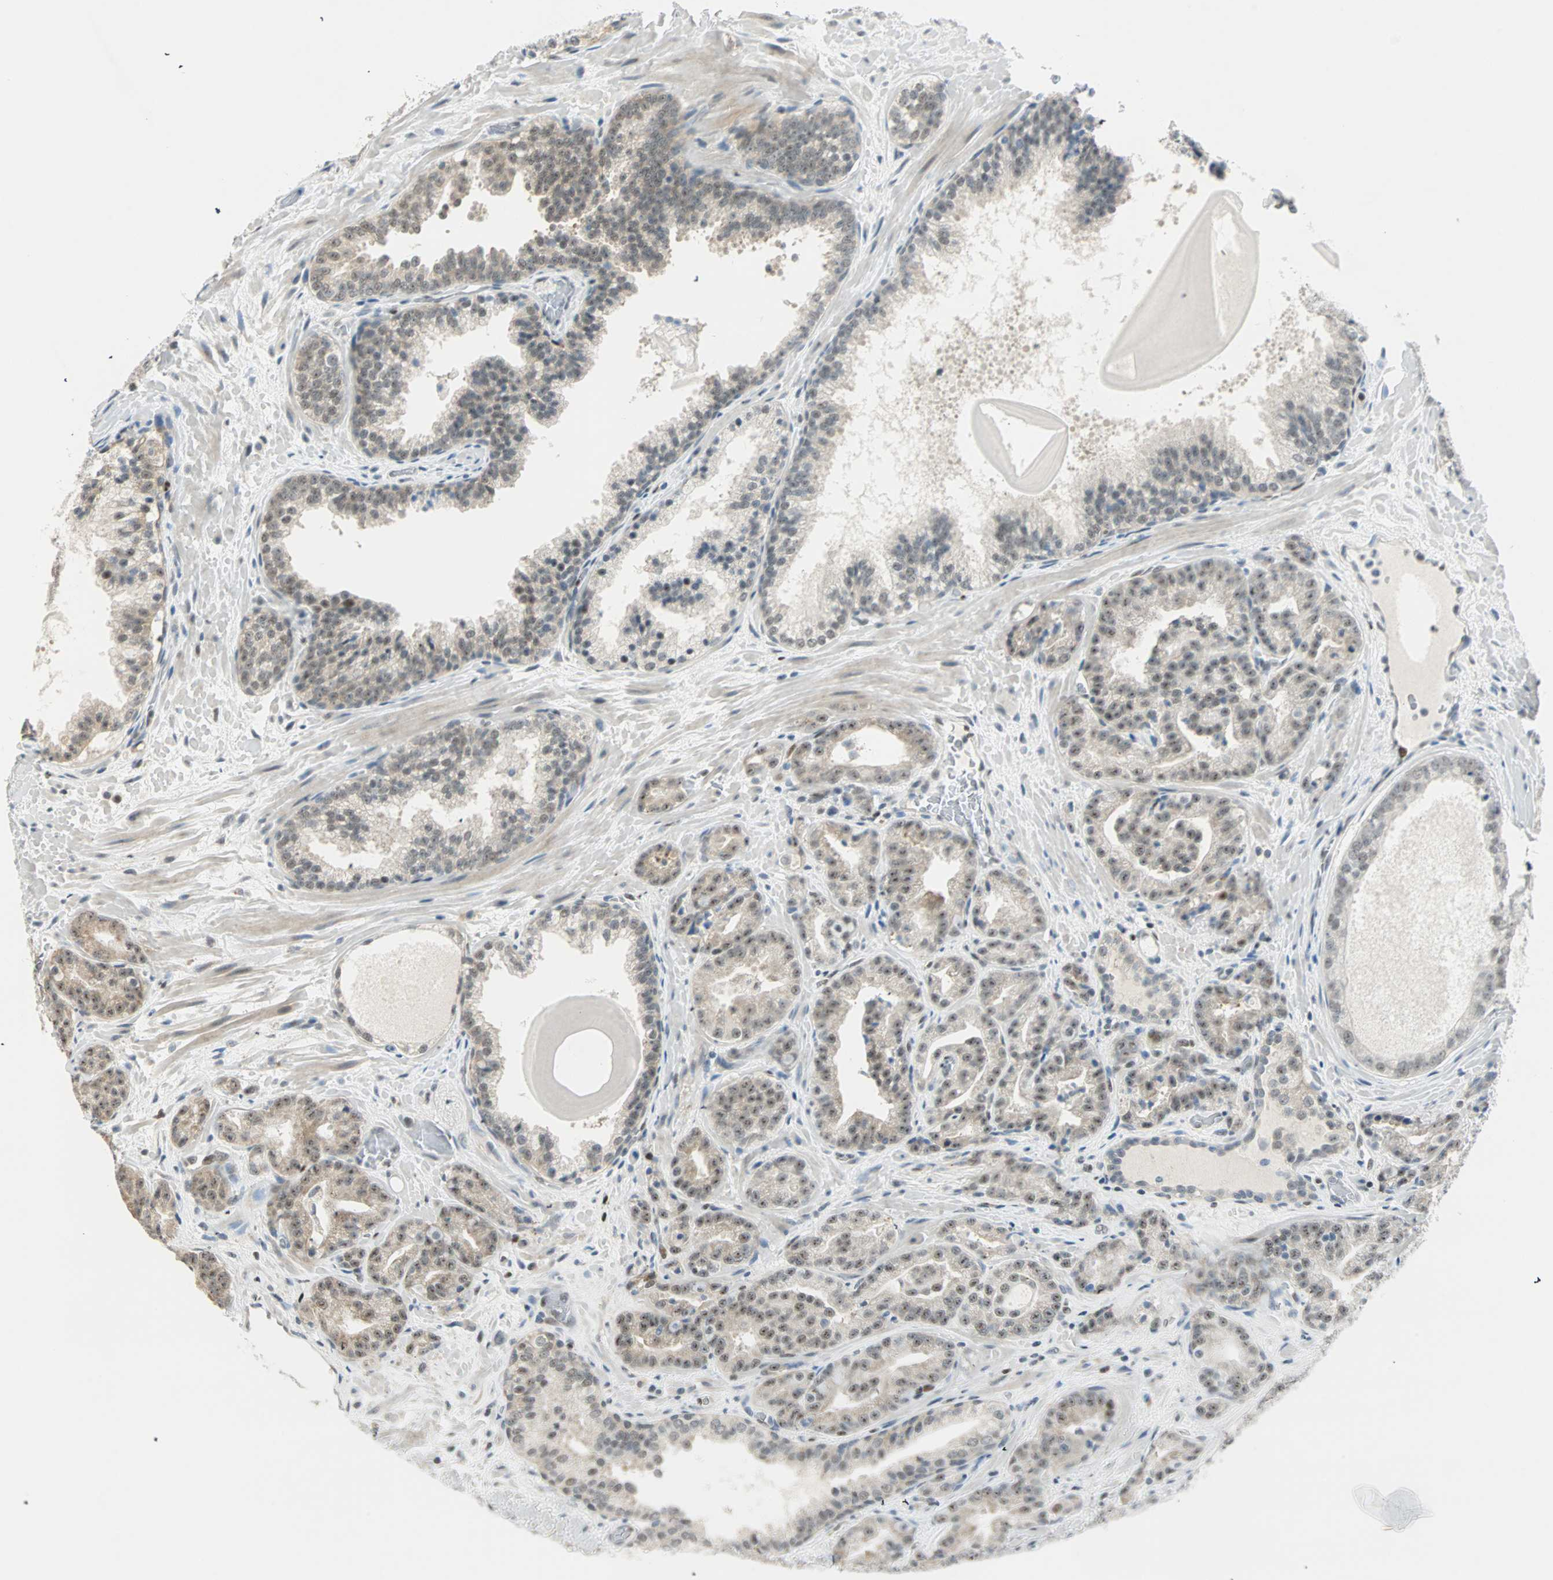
{"staining": {"intensity": "weak", "quantity": "<25%", "location": "cytoplasmic/membranous"}, "tissue": "prostate cancer", "cell_type": "Tumor cells", "image_type": "cancer", "snomed": [{"axis": "morphology", "description": "Adenocarcinoma, Low grade"}, {"axis": "topography", "description": "Prostate"}], "caption": "This is a histopathology image of IHC staining of adenocarcinoma (low-grade) (prostate), which shows no staining in tumor cells.", "gene": "MSX2", "patient": {"sex": "male", "age": 63}}